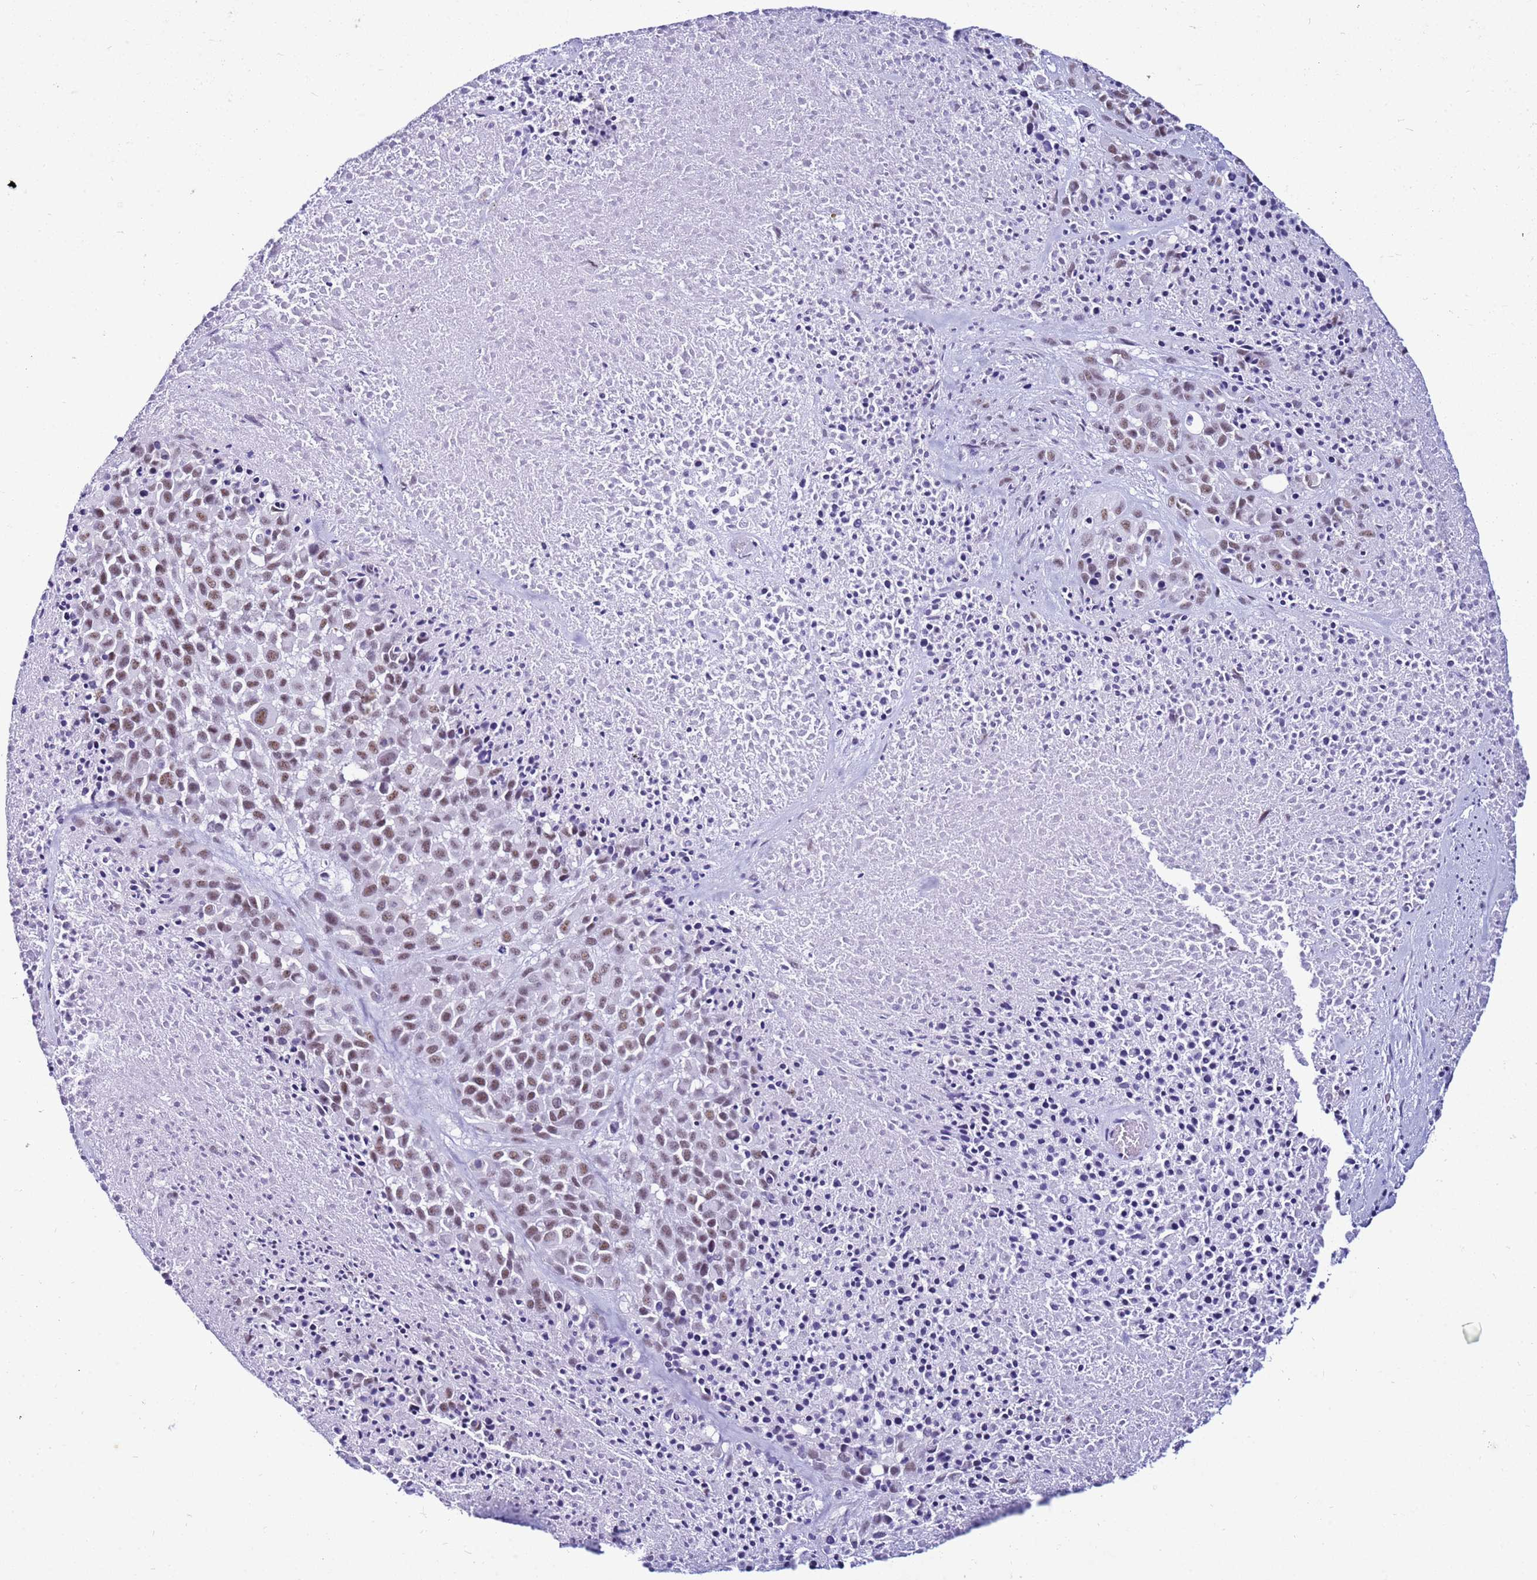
{"staining": {"intensity": "moderate", "quantity": ">75%", "location": "nuclear"}, "tissue": "melanoma", "cell_type": "Tumor cells", "image_type": "cancer", "snomed": [{"axis": "morphology", "description": "Malignant melanoma, Metastatic site"}, {"axis": "topography", "description": "Skin"}], "caption": "Immunohistochemical staining of malignant melanoma (metastatic site) displays medium levels of moderate nuclear protein staining in about >75% of tumor cells.", "gene": "DHX15", "patient": {"sex": "female", "age": 81}}